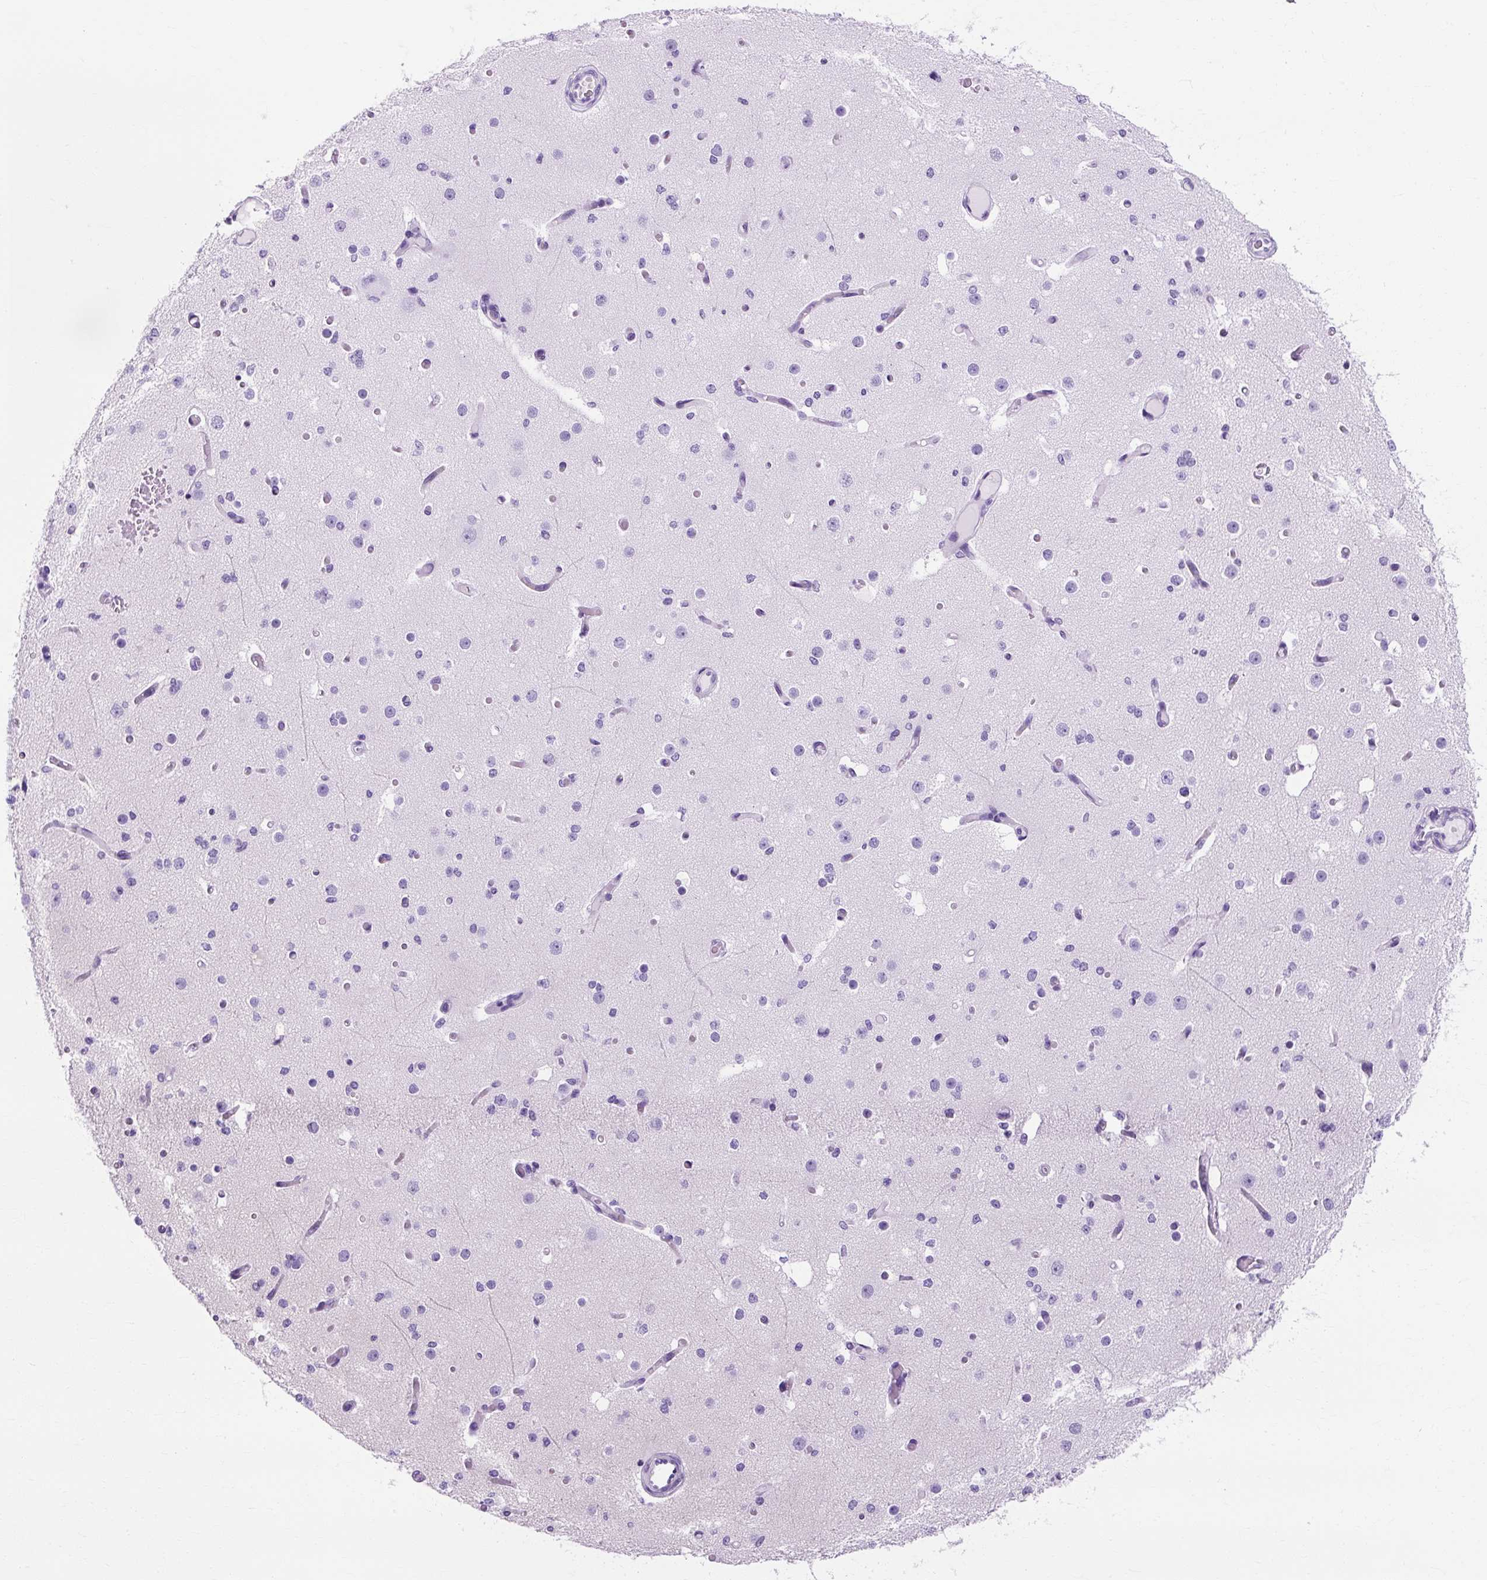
{"staining": {"intensity": "negative", "quantity": "none", "location": "none"}, "tissue": "cerebral cortex", "cell_type": "Endothelial cells", "image_type": "normal", "snomed": [{"axis": "morphology", "description": "Normal tissue, NOS"}, {"axis": "morphology", "description": "Inflammation, NOS"}, {"axis": "topography", "description": "Cerebral cortex"}], "caption": "The immunohistochemistry histopathology image has no significant expression in endothelial cells of cerebral cortex. (DAB (3,3'-diaminobenzidine) immunohistochemistry (IHC) with hematoxylin counter stain).", "gene": "TMEM89", "patient": {"sex": "male", "age": 6}}